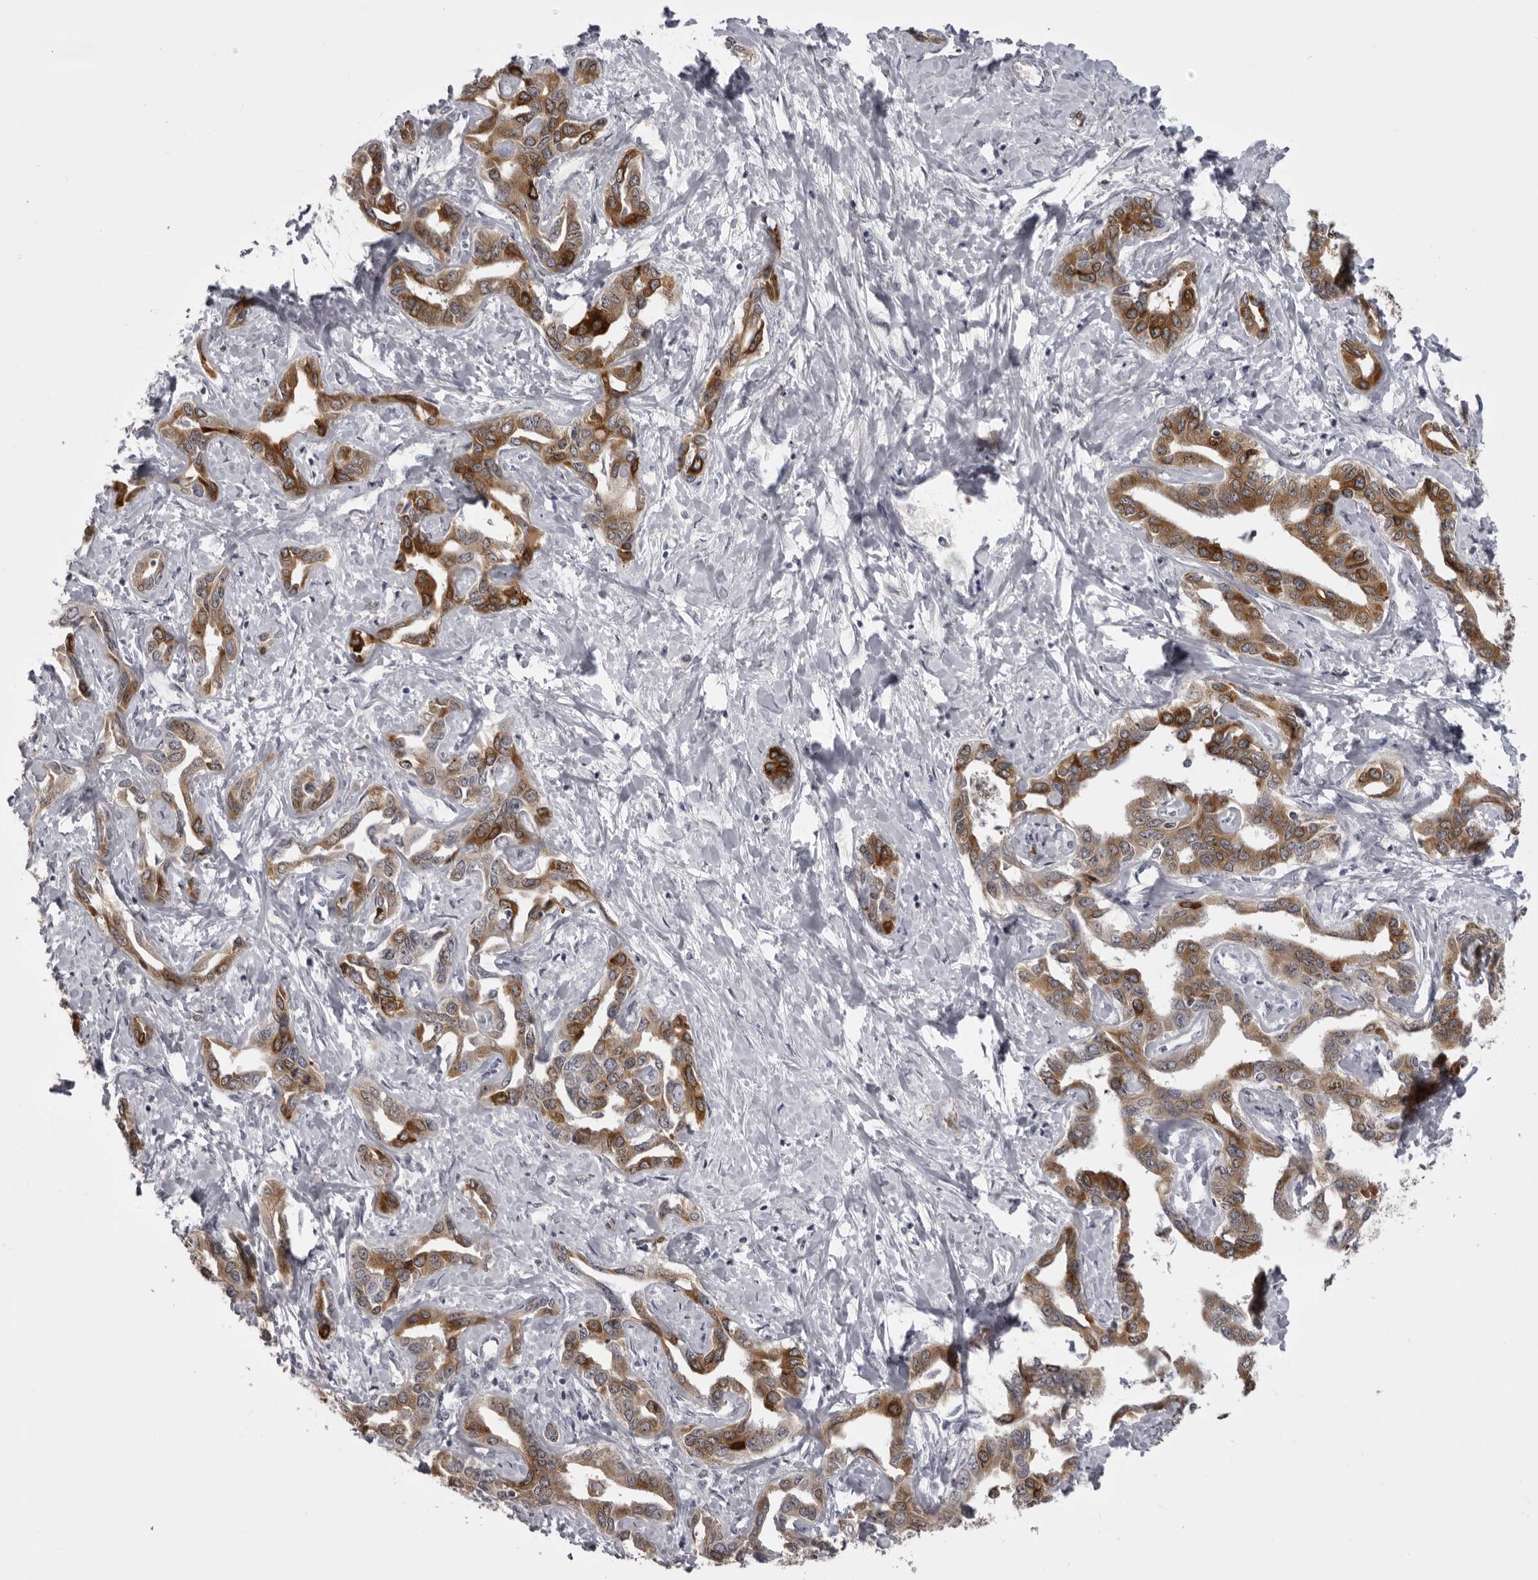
{"staining": {"intensity": "strong", "quantity": "25%-75%", "location": "cytoplasmic/membranous"}, "tissue": "liver cancer", "cell_type": "Tumor cells", "image_type": "cancer", "snomed": [{"axis": "morphology", "description": "Cholangiocarcinoma"}, {"axis": "topography", "description": "Liver"}], "caption": "An image of human liver cancer (cholangiocarcinoma) stained for a protein displays strong cytoplasmic/membranous brown staining in tumor cells.", "gene": "NCEH1", "patient": {"sex": "male", "age": 59}}